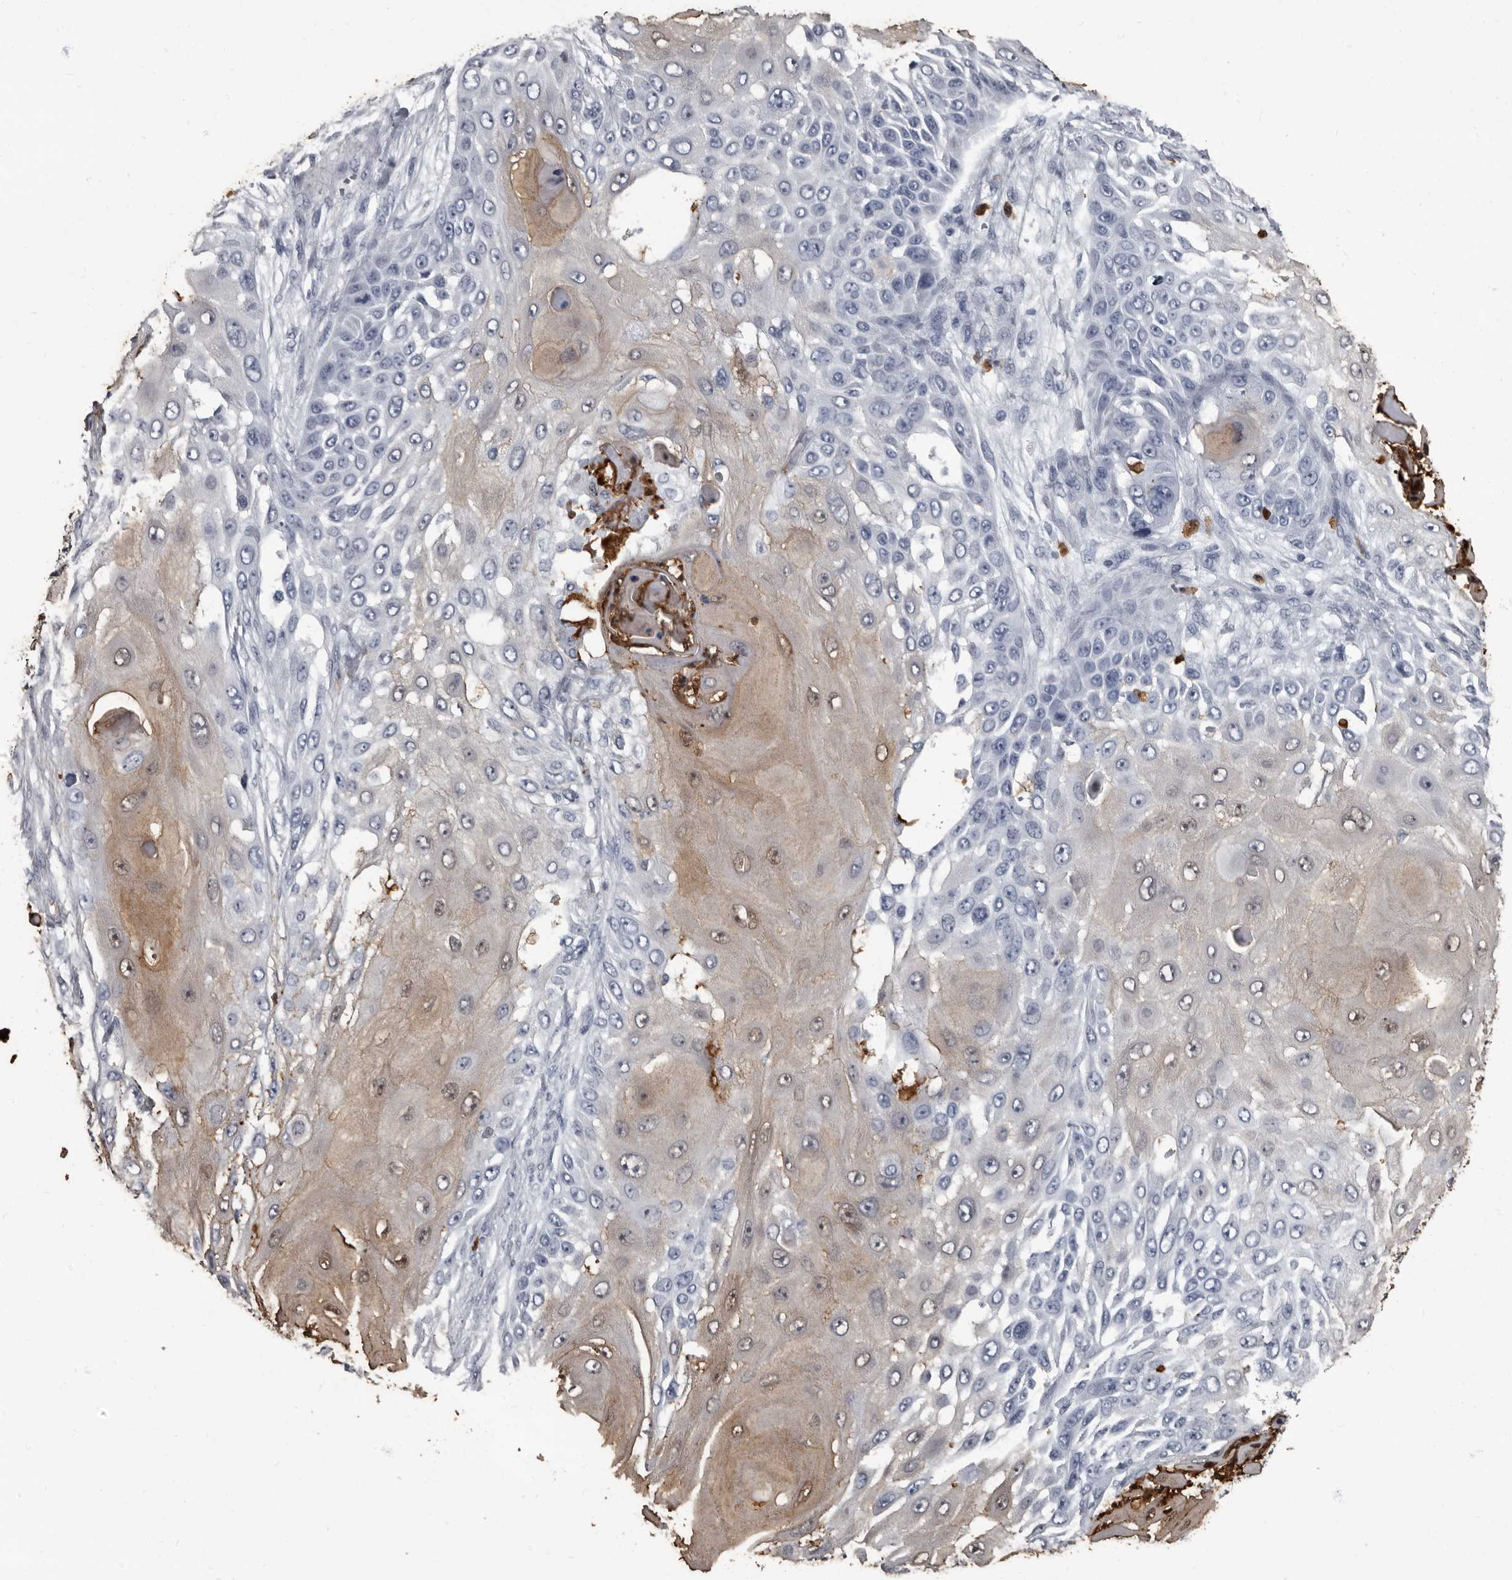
{"staining": {"intensity": "moderate", "quantity": "25%-75%", "location": "cytoplasmic/membranous"}, "tissue": "skin cancer", "cell_type": "Tumor cells", "image_type": "cancer", "snomed": [{"axis": "morphology", "description": "Squamous cell carcinoma, NOS"}, {"axis": "topography", "description": "Skin"}], "caption": "Skin squamous cell carcinoma was stained to show a protein in brown. There is medium levels of moderate cytoplasmic/membranous staining in approximately 25%-75% of tumor cells. Immunohistochemistry stains the protein of interest in brown and the nuclei are stained blue.", "gene": "TPD52L1", "patient": {"sex": "female", "age": 44}}